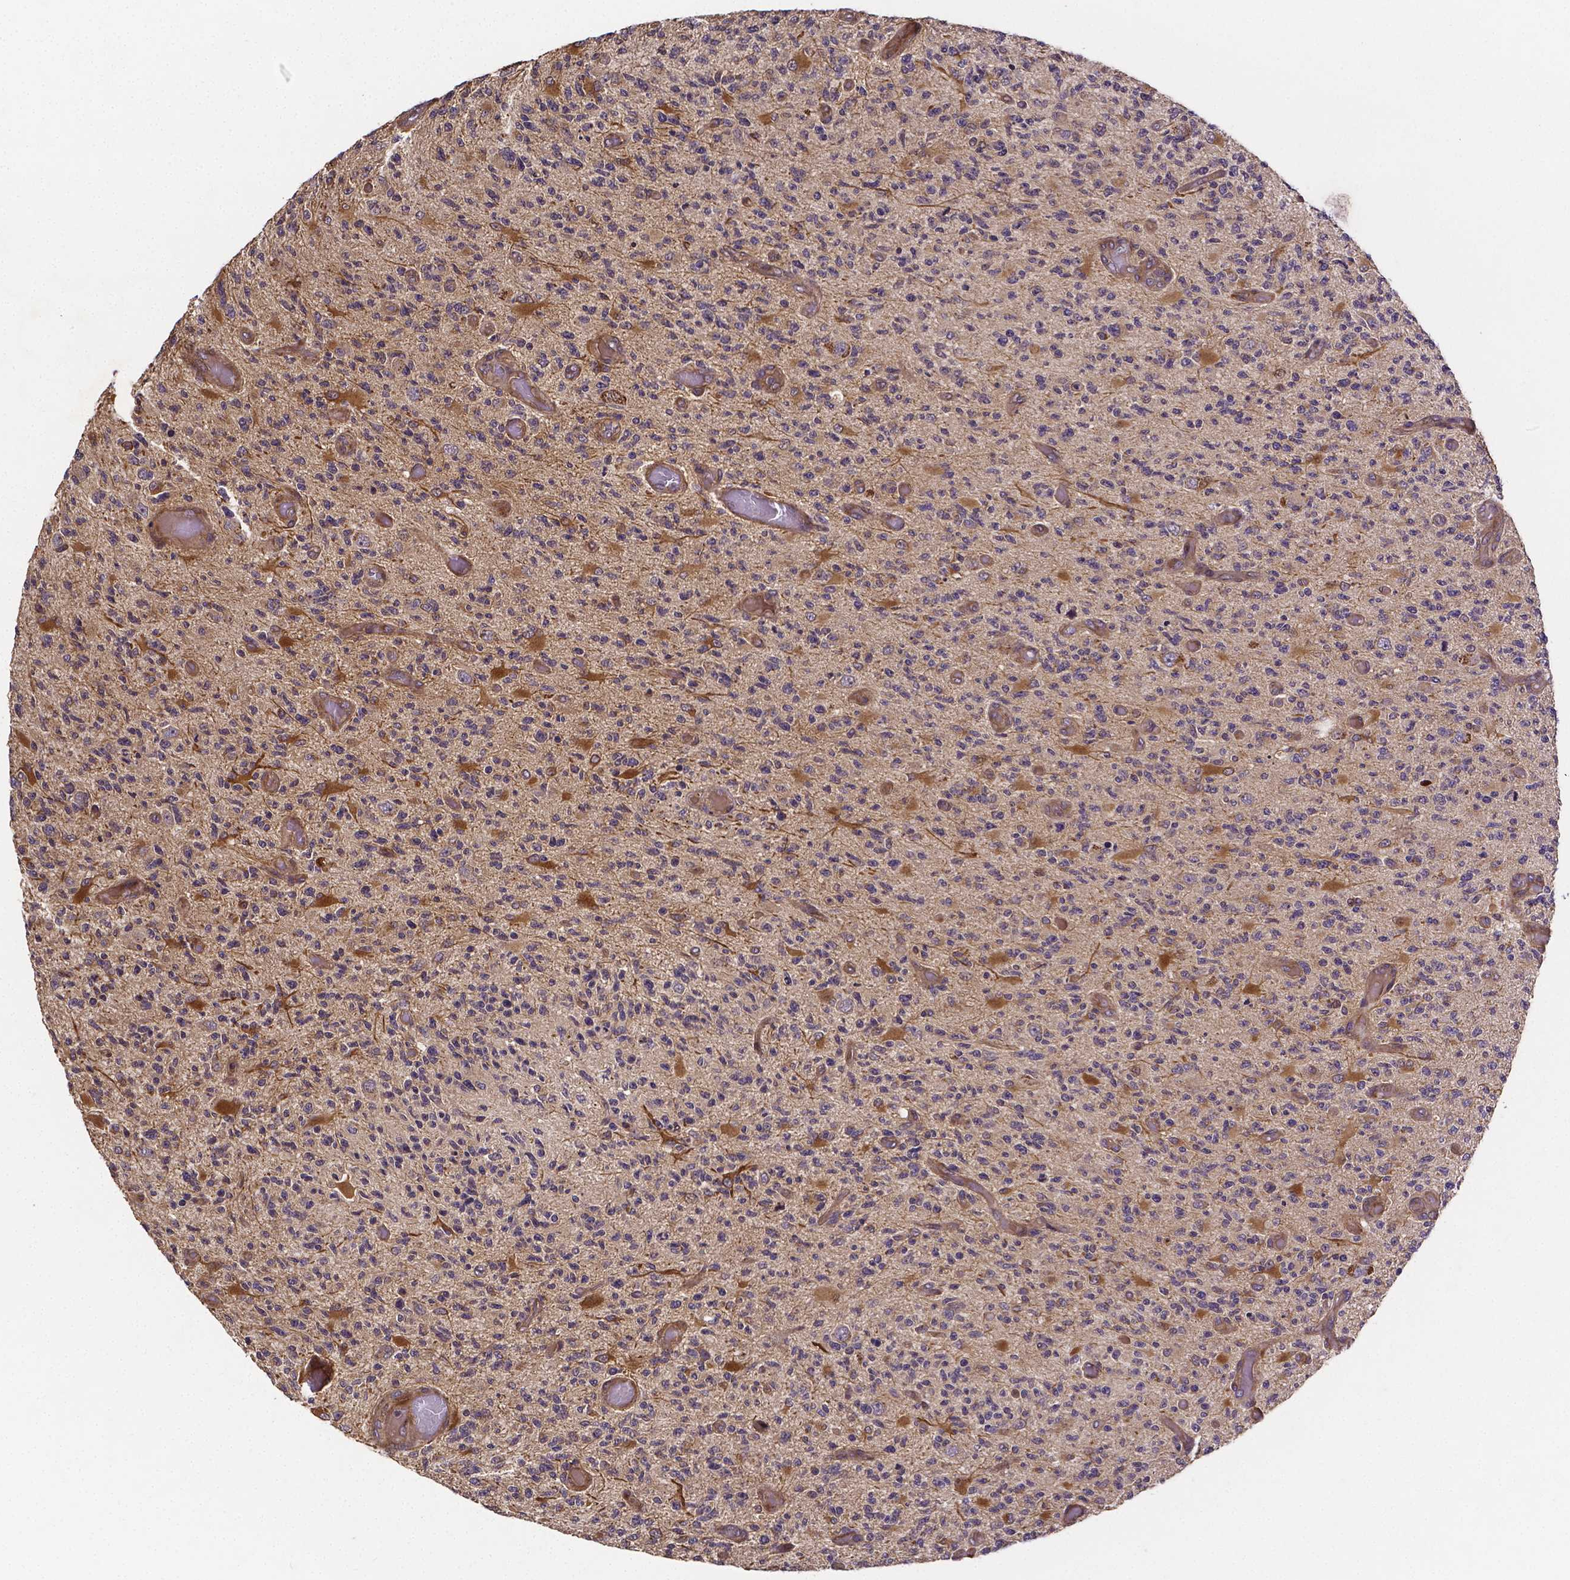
{"staining": {"intensity": "moderate", "quantity": "<25%", "location": "cytoplasmic/membranous"}, "tissue": "glioma", "cell_type": "Tumor cells", "image_type": "cancer", "snomed": [{"axis": "morphology", "description": "Glioma, malignant, High grade"}, {"axis": "topography", "description": "Brain"}], "caption": "IHC staining of glioma, which displays low levels of moderate cytoplasmic/membranous positivity in approximately <25% of tumor cells indicating moderate cytoplasmic/membranous protein staining. The staining was performed using DAB (brown) for protein detection and nuclei were counterstained in hematoxylin (blue).", "gene": "RNF123", "patient": {"sex": "female", "age": 63}}